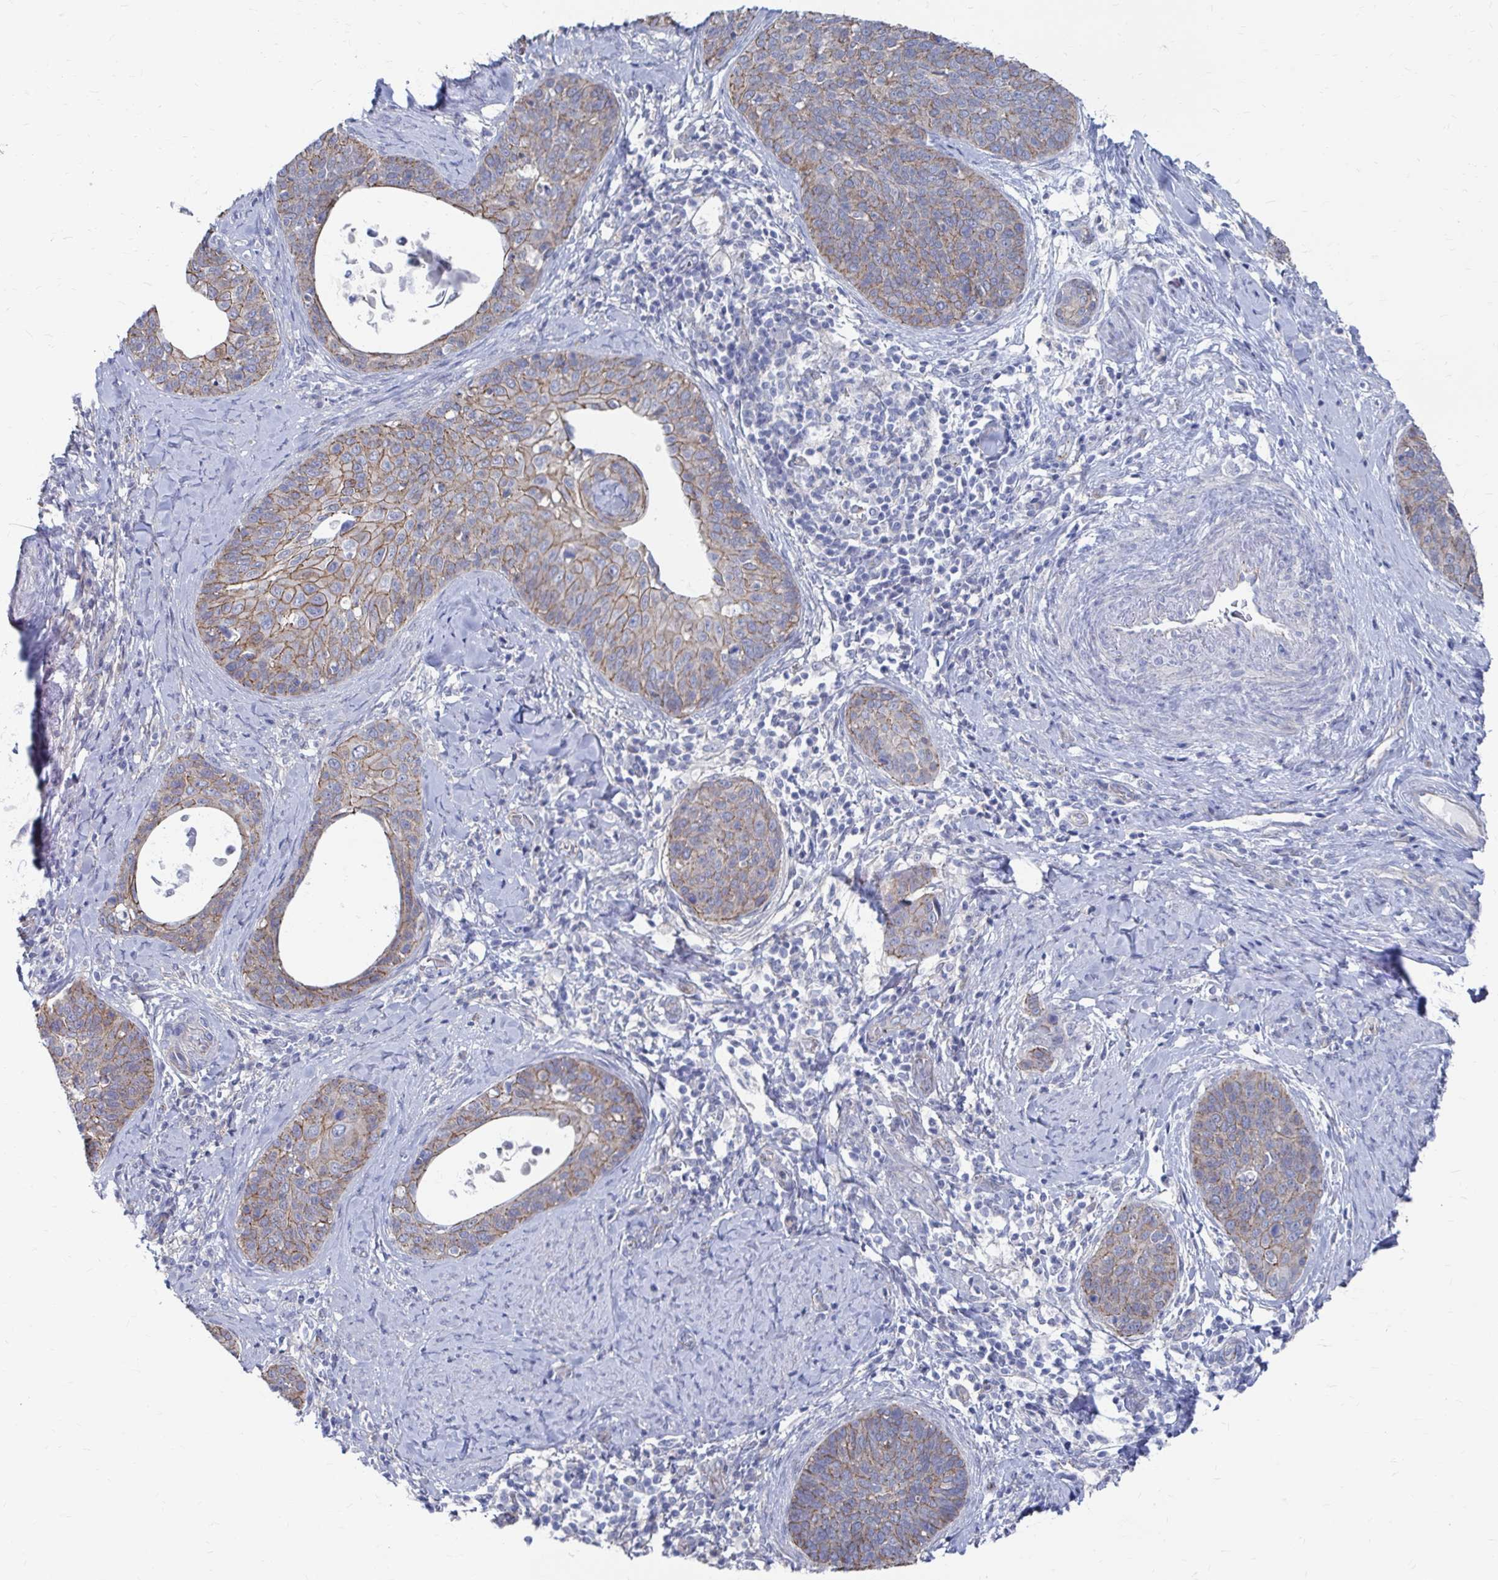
{"staining": {"intensity": "moderate", "quantity": "25%-75%", "location": "cytoplasmic/membranous"}, "tissue": "cervical cancer", "cell_type": "Tumor cells", "image_type": "cancer", "snomed": [{"axis": "morphology", "description": "Squamous cell carcinoma, NOS"}, {"axis": "topography", "description": "Cervix"}], "caption": "This is a micrograph of IHC staining of cervical cancer (squamous cell carcinoma), which shows moderate positivity in the cytoplasmic/membranous of tumor cells.", "gene": "PLEKHG7", "patient": {"sex": "female", "age": 69}}